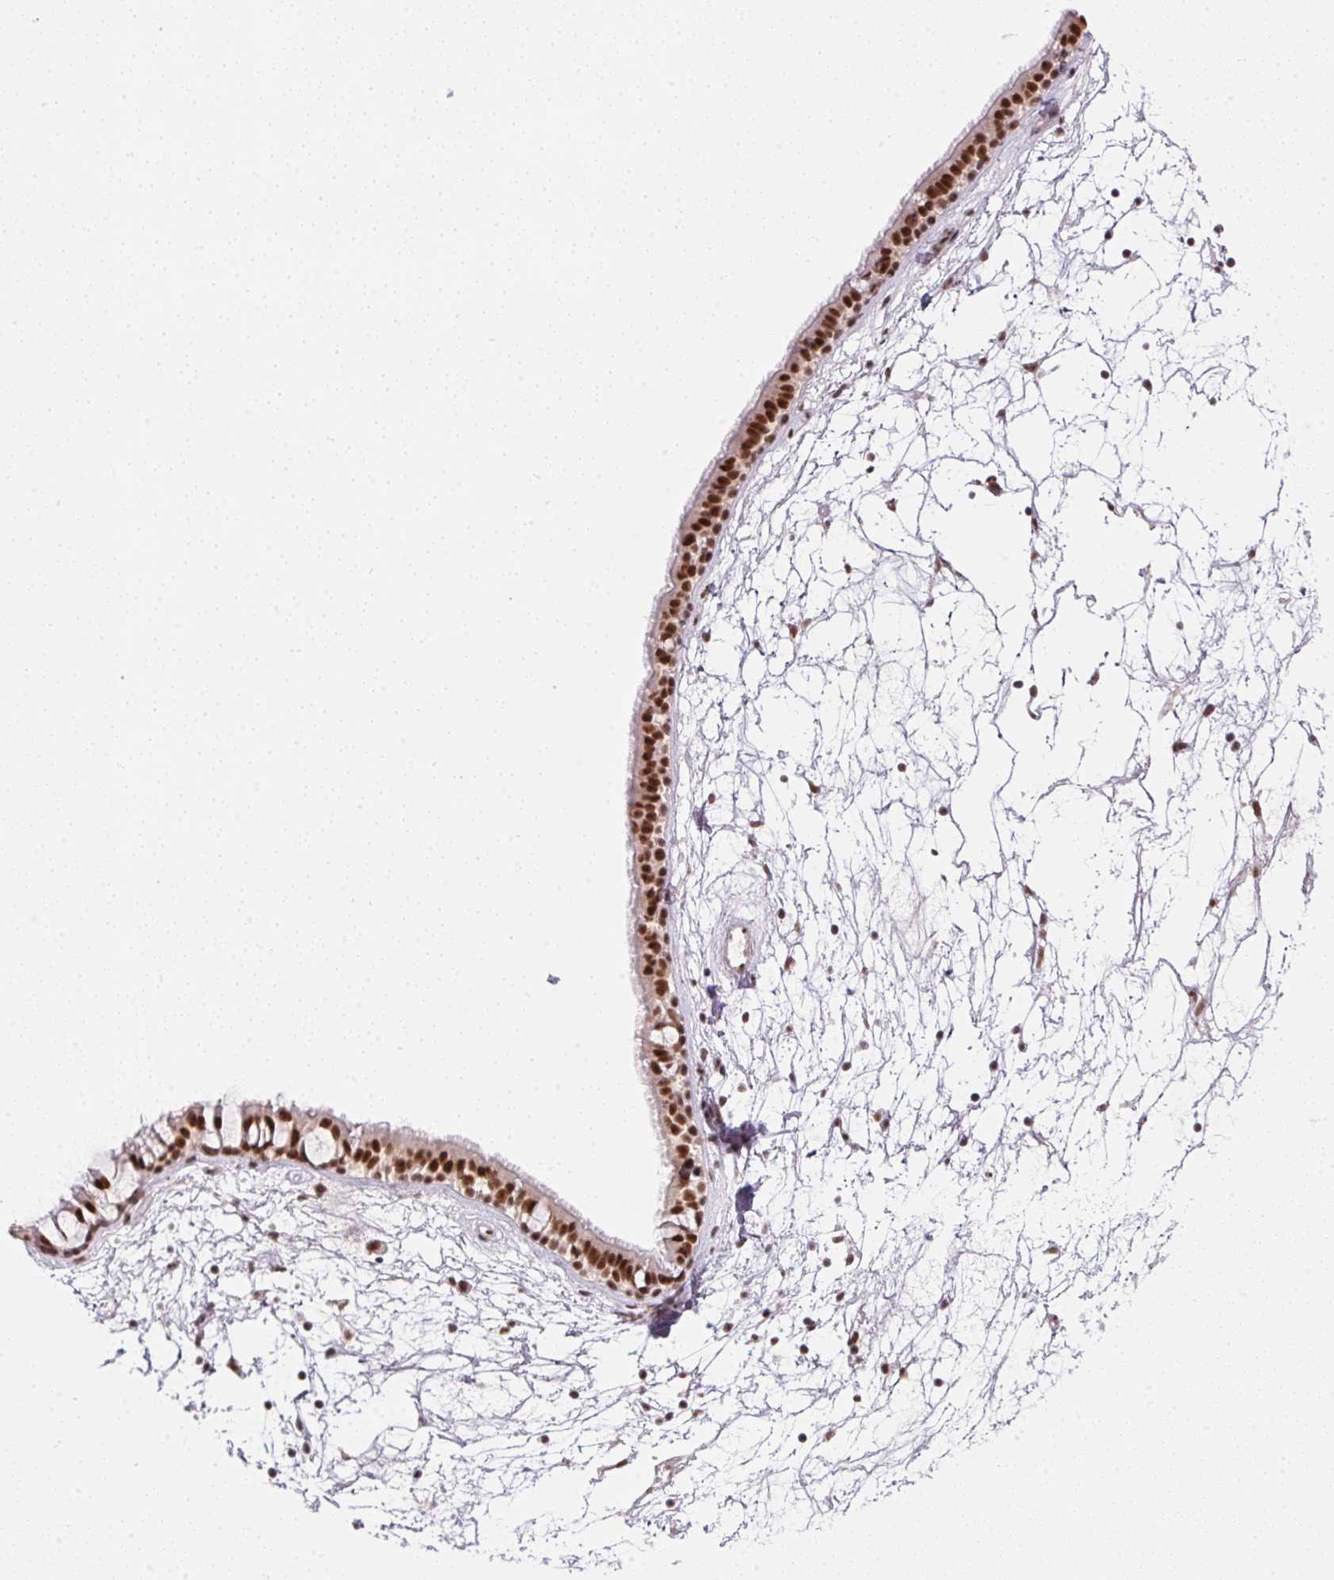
{"staining": {"intensity": "strong", "quantity": ">75%", "location": "nuclear"}, "tissue": "nasopharynx", "cell_type": "Respiratory epithelial cells", "image_type": "normal", "snomed": [{"axis": "morphology", "description": "Normal tissue, NOS"}, {"axis": "topography", "description": "Nasopharynx"}], "caption": "Brown immunohistochemical staining in normal human nasopharynx shows strong nuclear staining in approximately >75% of respiratory epithelial cells.", "gene": "SRSF7", "patient": {"sex": "male", "age": 68}}